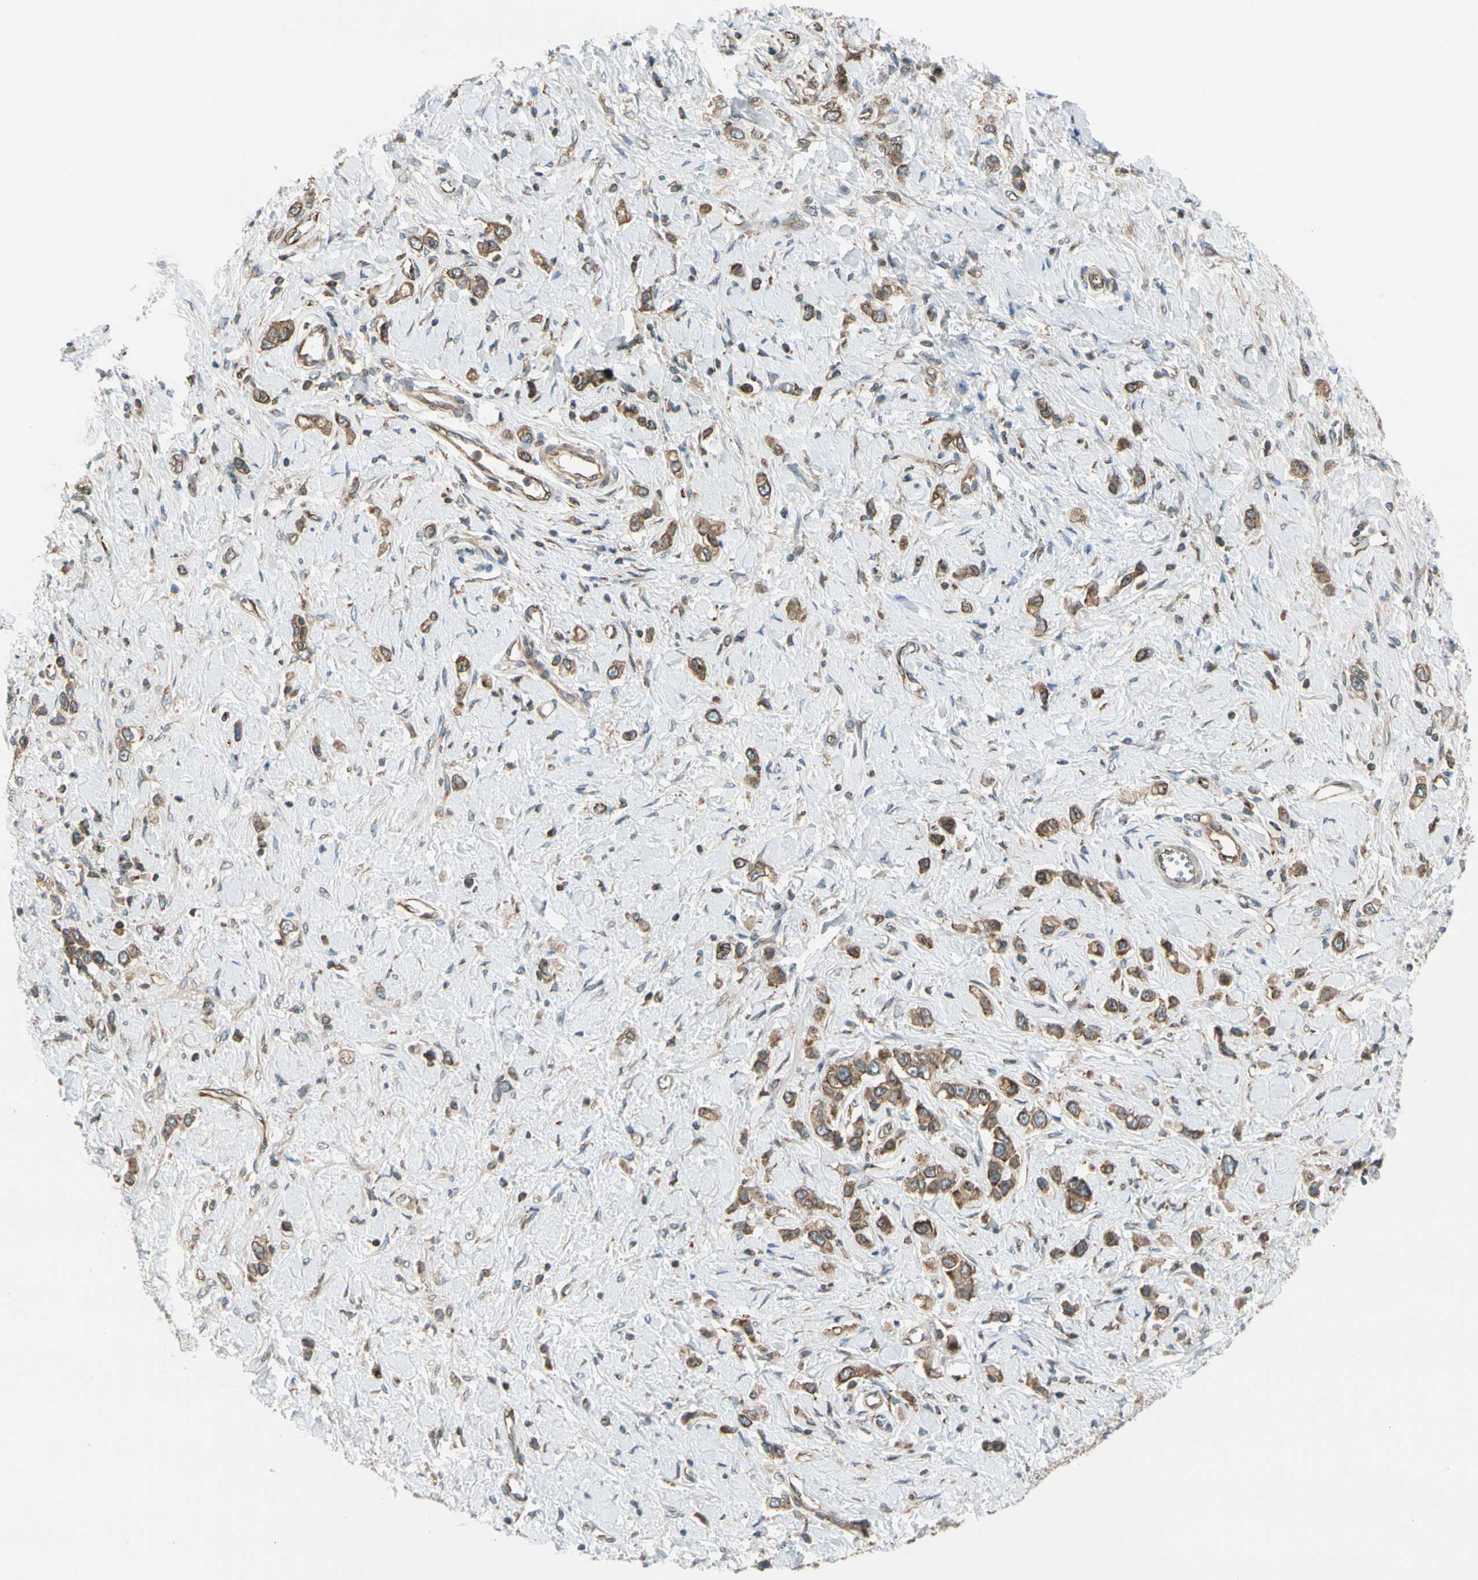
{"staining": {"intensity": "moderate", "quantity": ">75%", "location": "cytoplasmic/membranous"}, "tissue": "stomach cancer", "cell_type": "Tumor cells", "image_type": "cancer", "snomed": [{"axis": "morphology", "description": "Normal tissue, NOS"}, {"axis": "morphology", "description": "Adenocarcinoma, NOS"}, {"axis": "topography", "description": "Stomach, upper"}, {"axis": "topography", "description": "Stomach"}], "caption": "Adenocarcinoma (stomach) tissue demonstrates moderate cytoplasmic/membranous positivity in about >75% of tumor cells Nuclei are stained in blue.", "gene": "TRIO", "patient": {"sex": "female", "age": 65}}